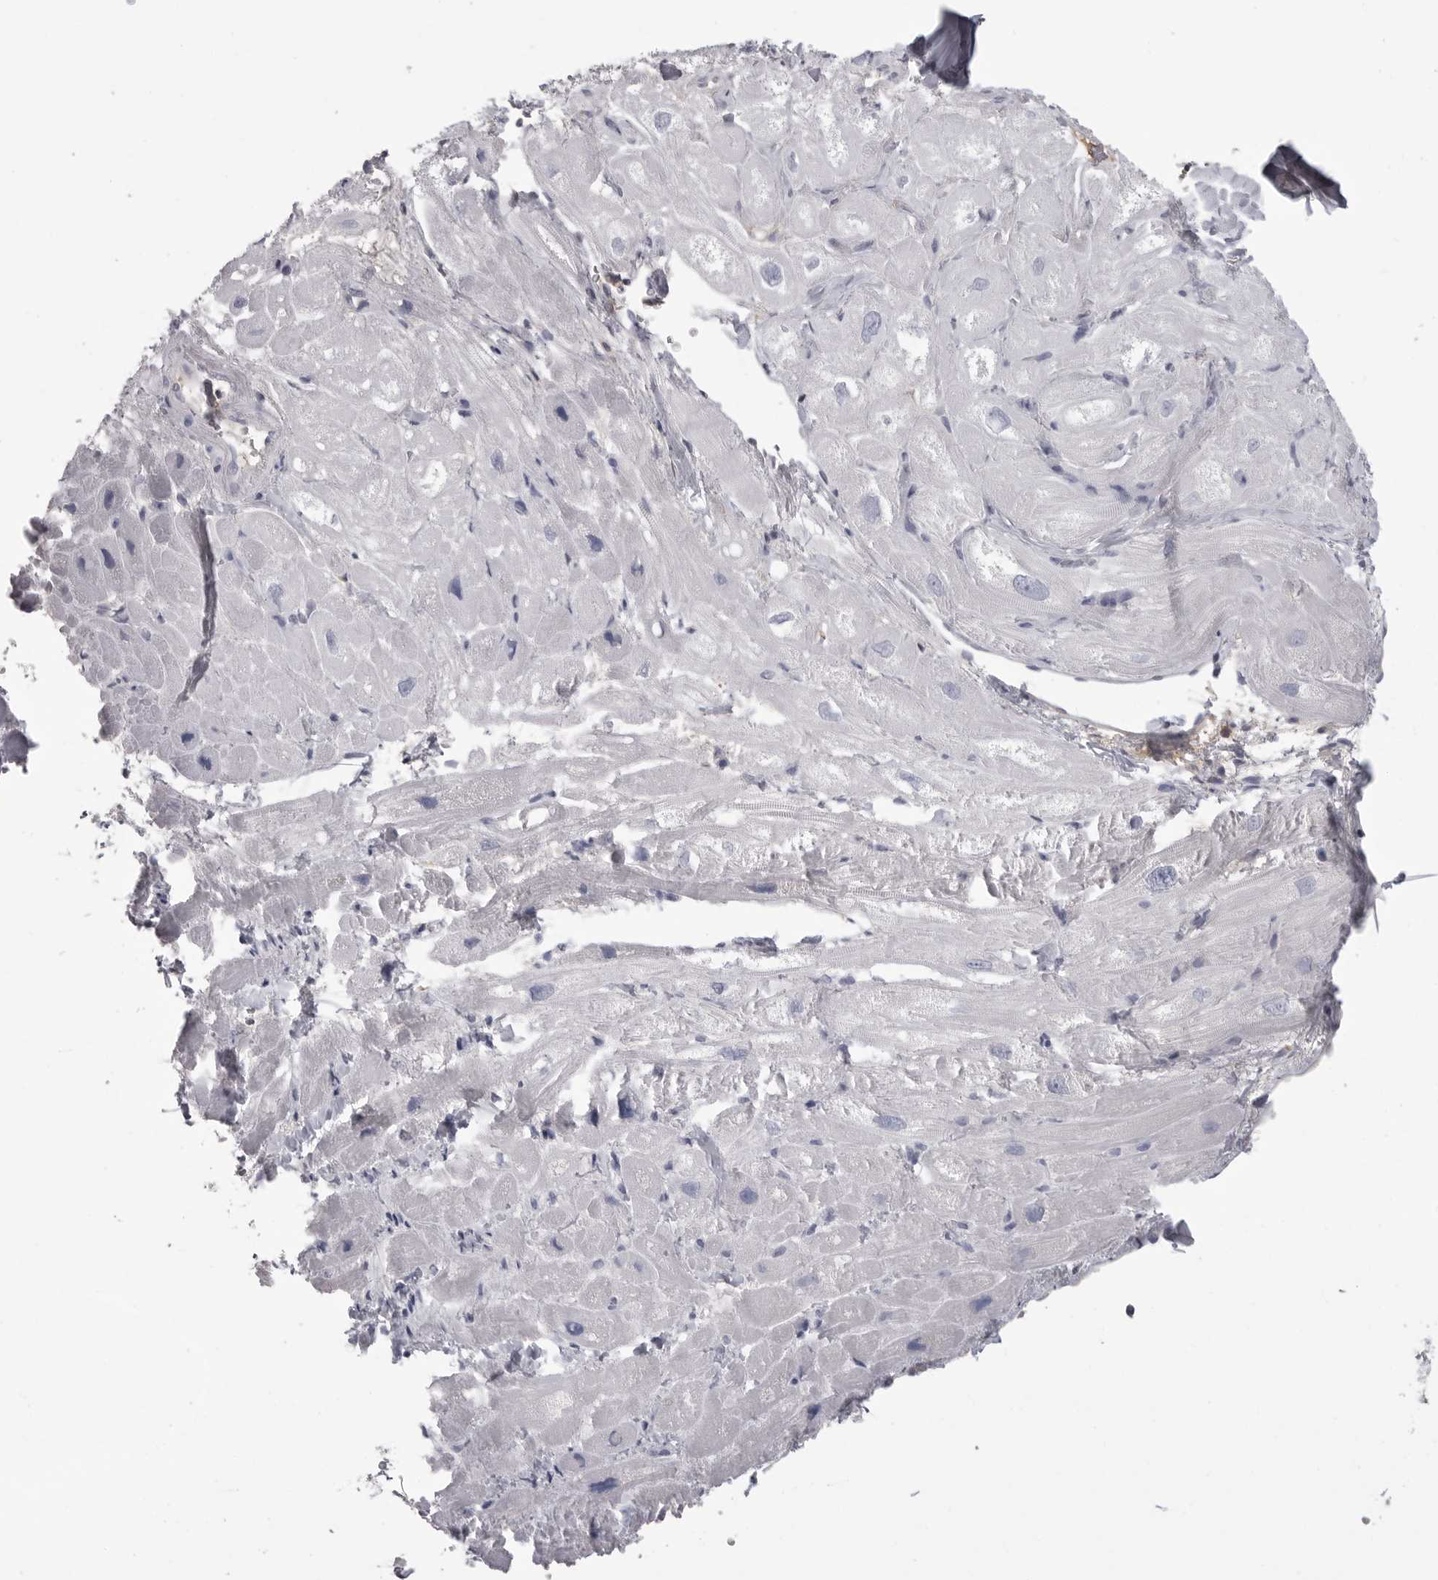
{"staining": {"intensity": "negative", "quantity": "none", "location": "none"}, "tissue": "heart muscle", "cell_type": "Cardiomyocytes", "image_type": "normal", "snomed": [{"axis": "morphology", "description": "Normal tissue, NOS"}, {"axis": "topography", "description": "Heart"}], "caption": "Immunohistochemistry (IHC) of normal heart muscle demonstrates no positivity in cardiomyocytes.", "gene": "FKBP2", "patient": {"sex": "male", "age": 49}}